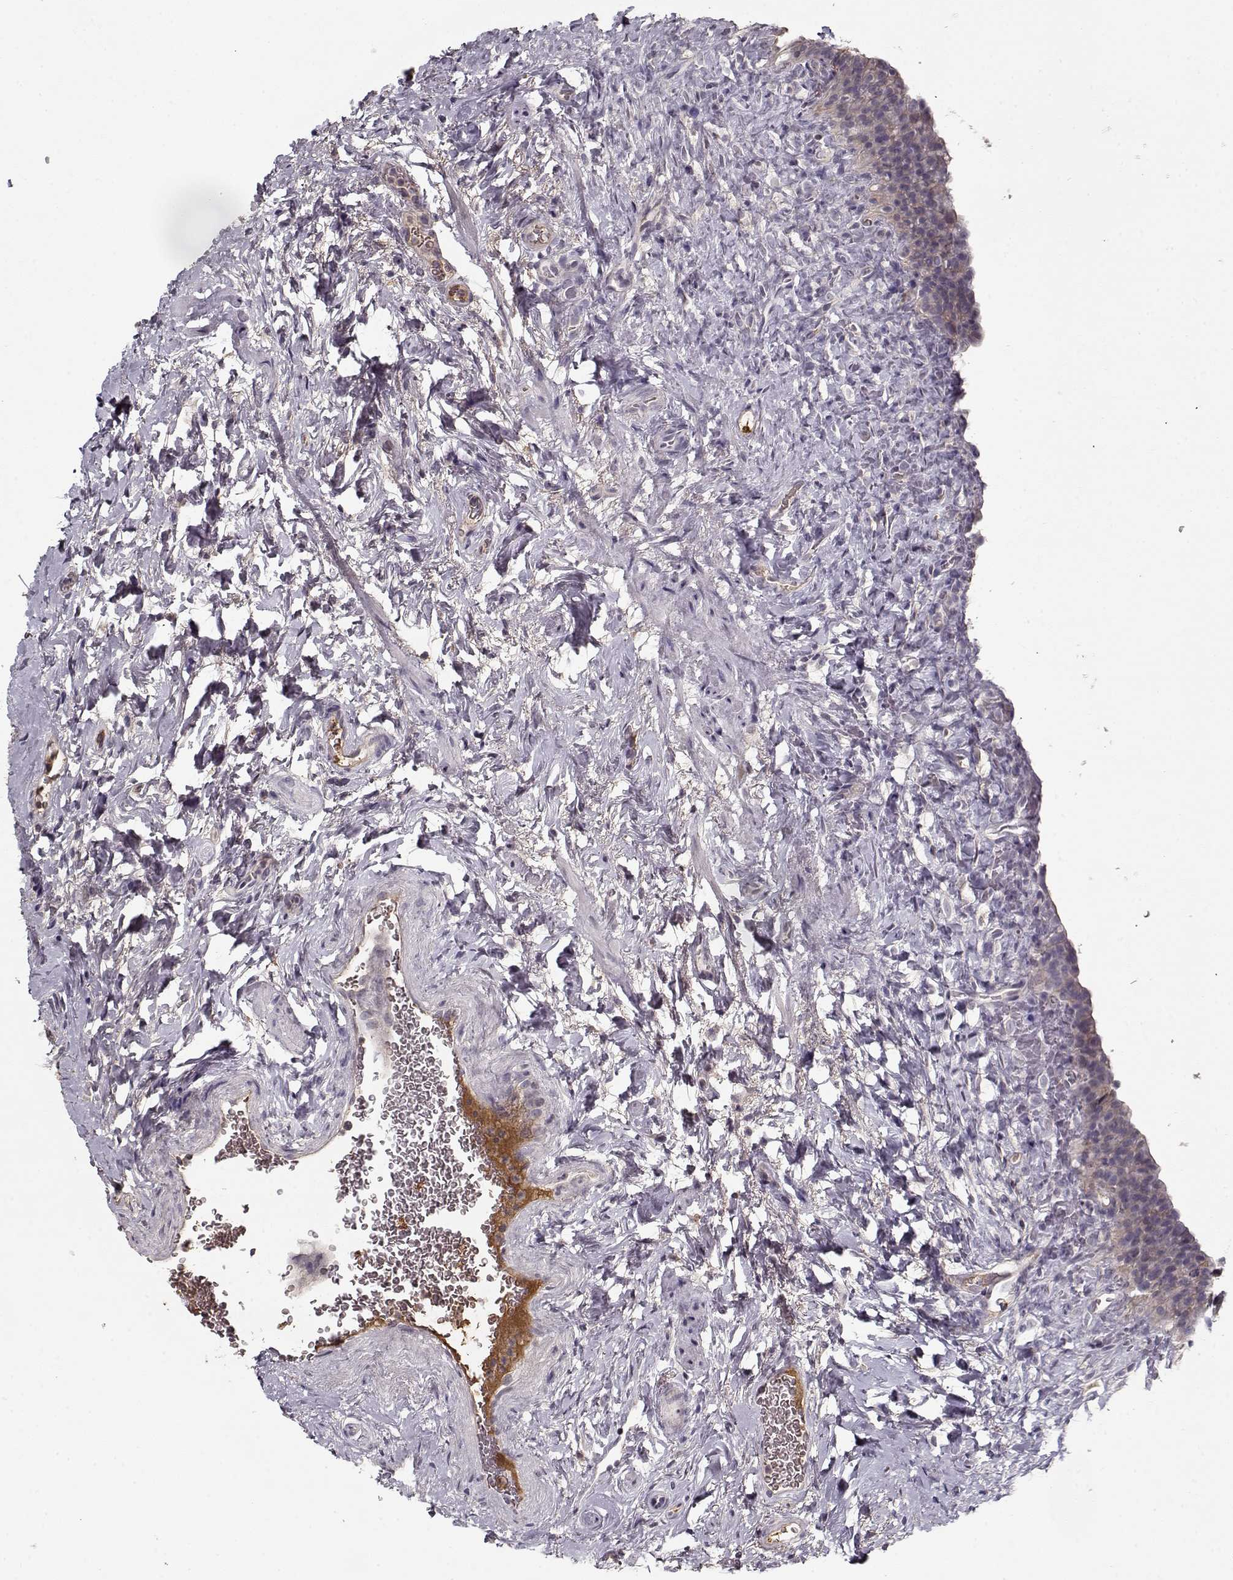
{"staining": {"intensity": "weak", "quantity": "25%-75%", "location": "cytoplasmic/membranous"}, "tissue": "urinary bladder", "cell_type": "Urothelial cells", "image_type": "normal", "snomed": [{"axis": "morphology", "description": "Normal tissue, NOS"}, {"axis": "topography", "description": "Urinary bladder"}], "caption": "A low amount of weak cytoplasmic/membranous staining is seen in approximately 25%-75% of urothelial cells in benign urinary bladder.", "gene": "AFM", "patient": {"sex": "male", "age": 76}}